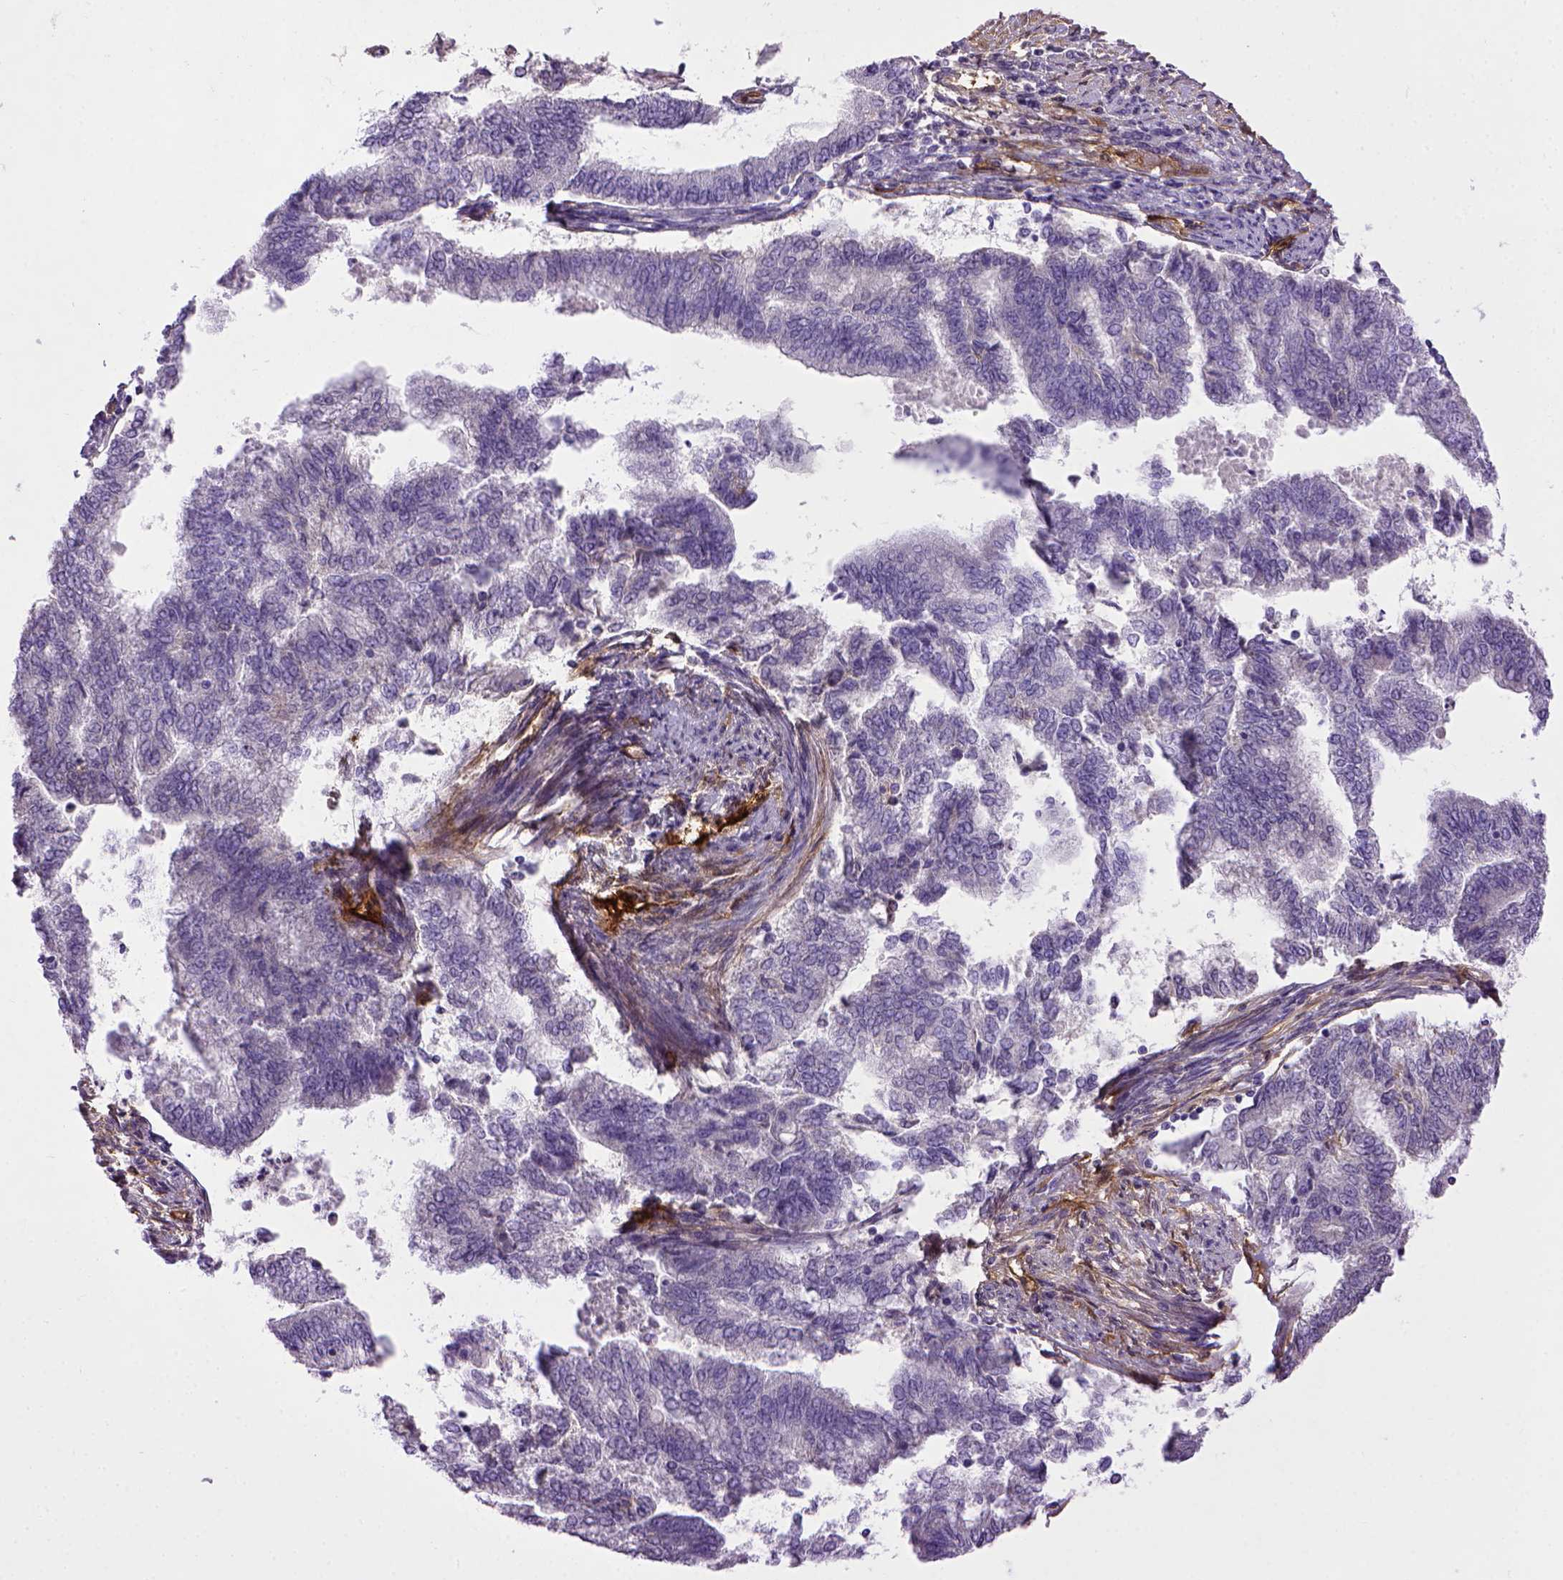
{"staining": {"intensity": "negative", "quantity": "none", "location": "none"}, "tissue": "endometrial cancer", "cell_type": "Tumor cells", "image_type": "cancer", "snomed": [{"axis": "morphology", "description": "Adenocarcinoma, NOS"}, {"axis": "topography", "description": "Endometrium"}], "caption": "IHC image of adenocarcinoma (endometrial) stained for a protein (brown), which displays no expression in tumor cells.", "gene": "ENG", "patient": {"sex": "female", "age": 65}}